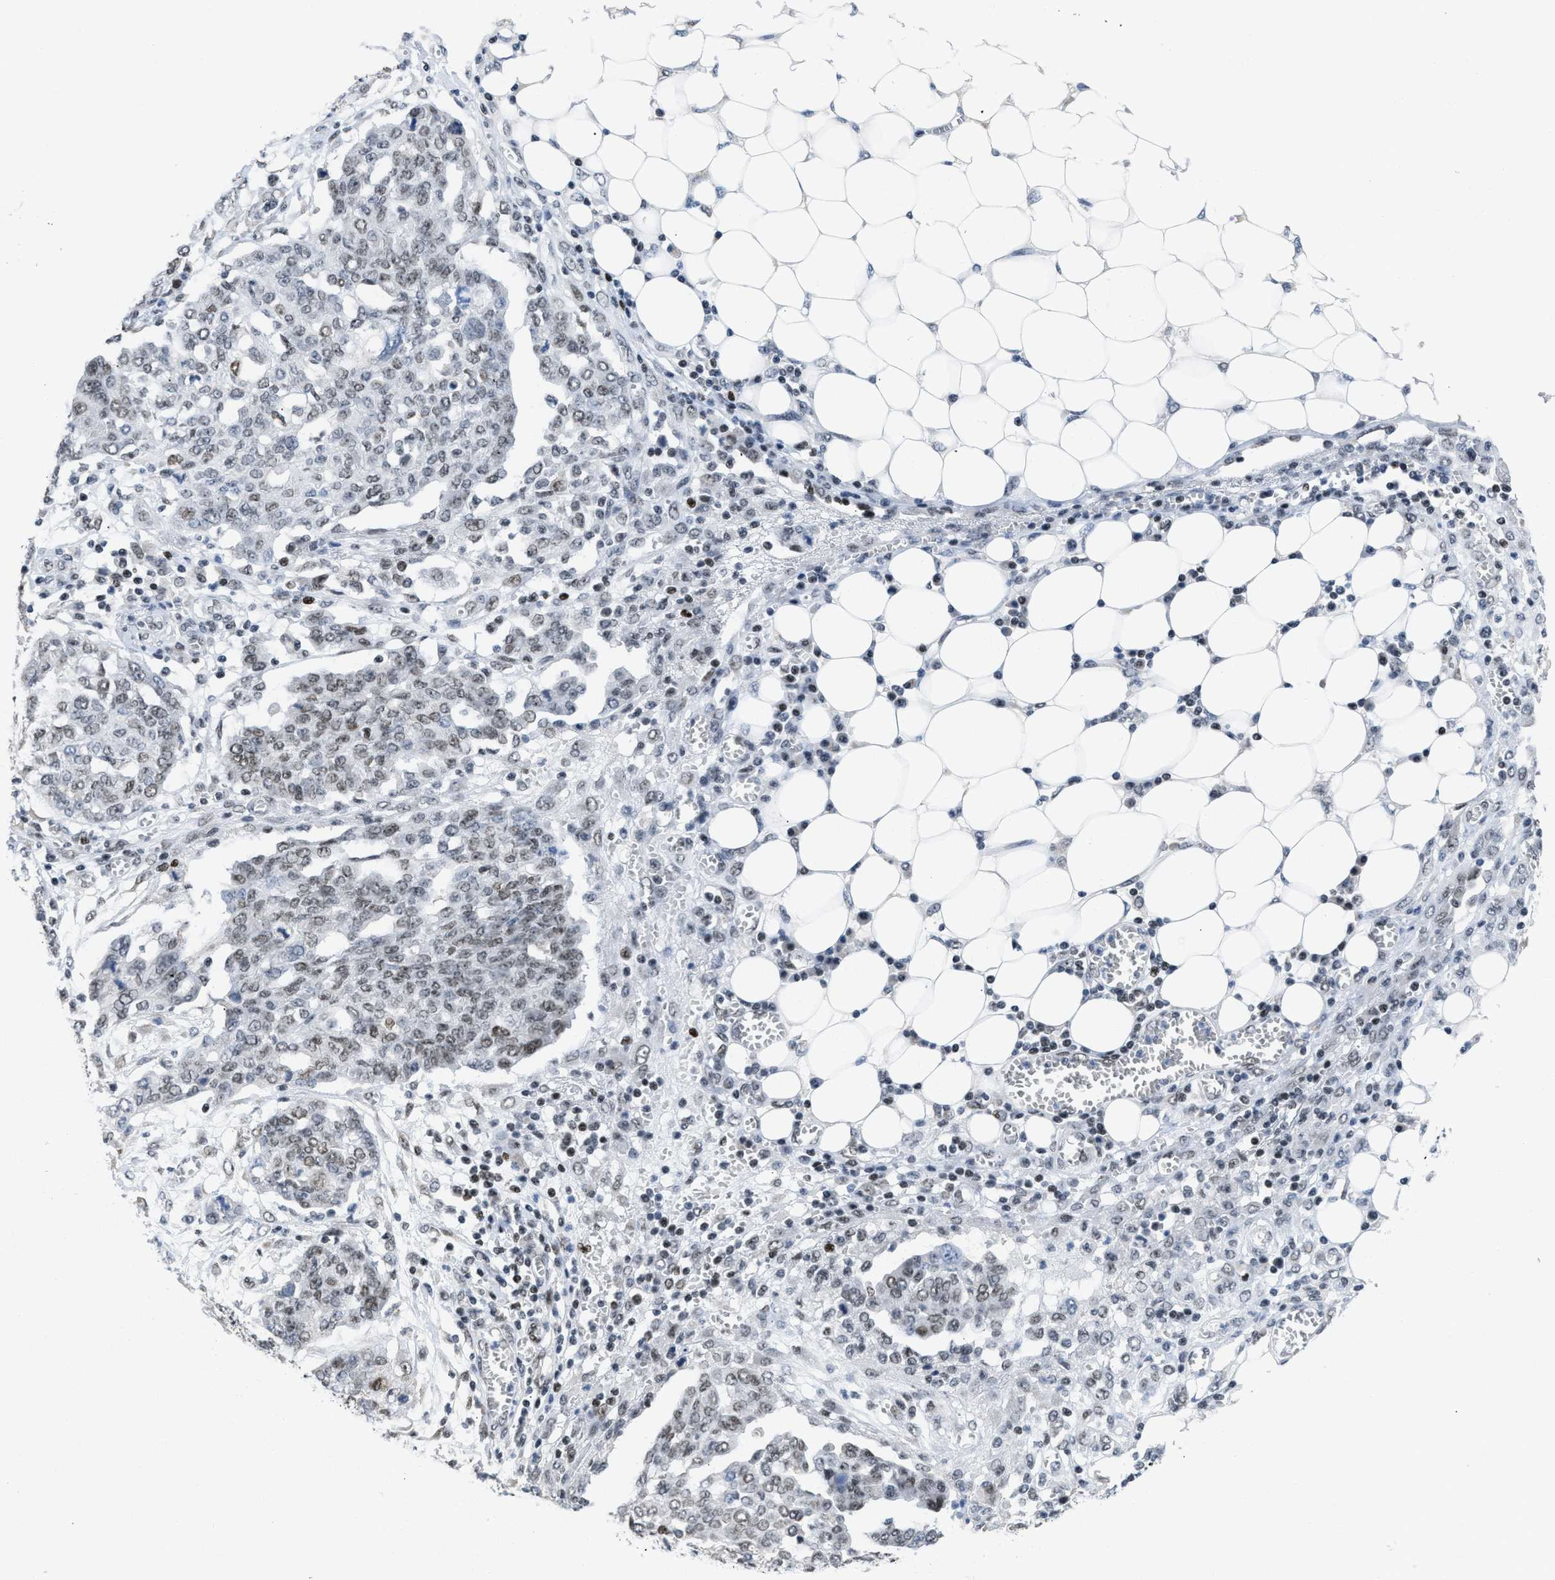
{"staining": {"intensity": "weak", "quantity": "25%-75%", "location": "nuclear"}, "tissue": "ovarian cancer", "cell_type": "Tumor cells", "image_type": "cancer", "snomed": [{"axis": "morphology", "description": "Cystadenocarcinoma, serous, NOS"}, {"axis": "topography", "description": "Soft tissue"}, {"axis": "topography", "description": "Ovary"}], "caption": "An immunohistochemistry (IHC) photomicrograph of tumor tissue is shown. Protein staining in brown labels weak nuclear positivity in ovarian cancer within tumor cells.", "gene": "TERF2IP", "patient": {"sex": "female", "age": 57}}